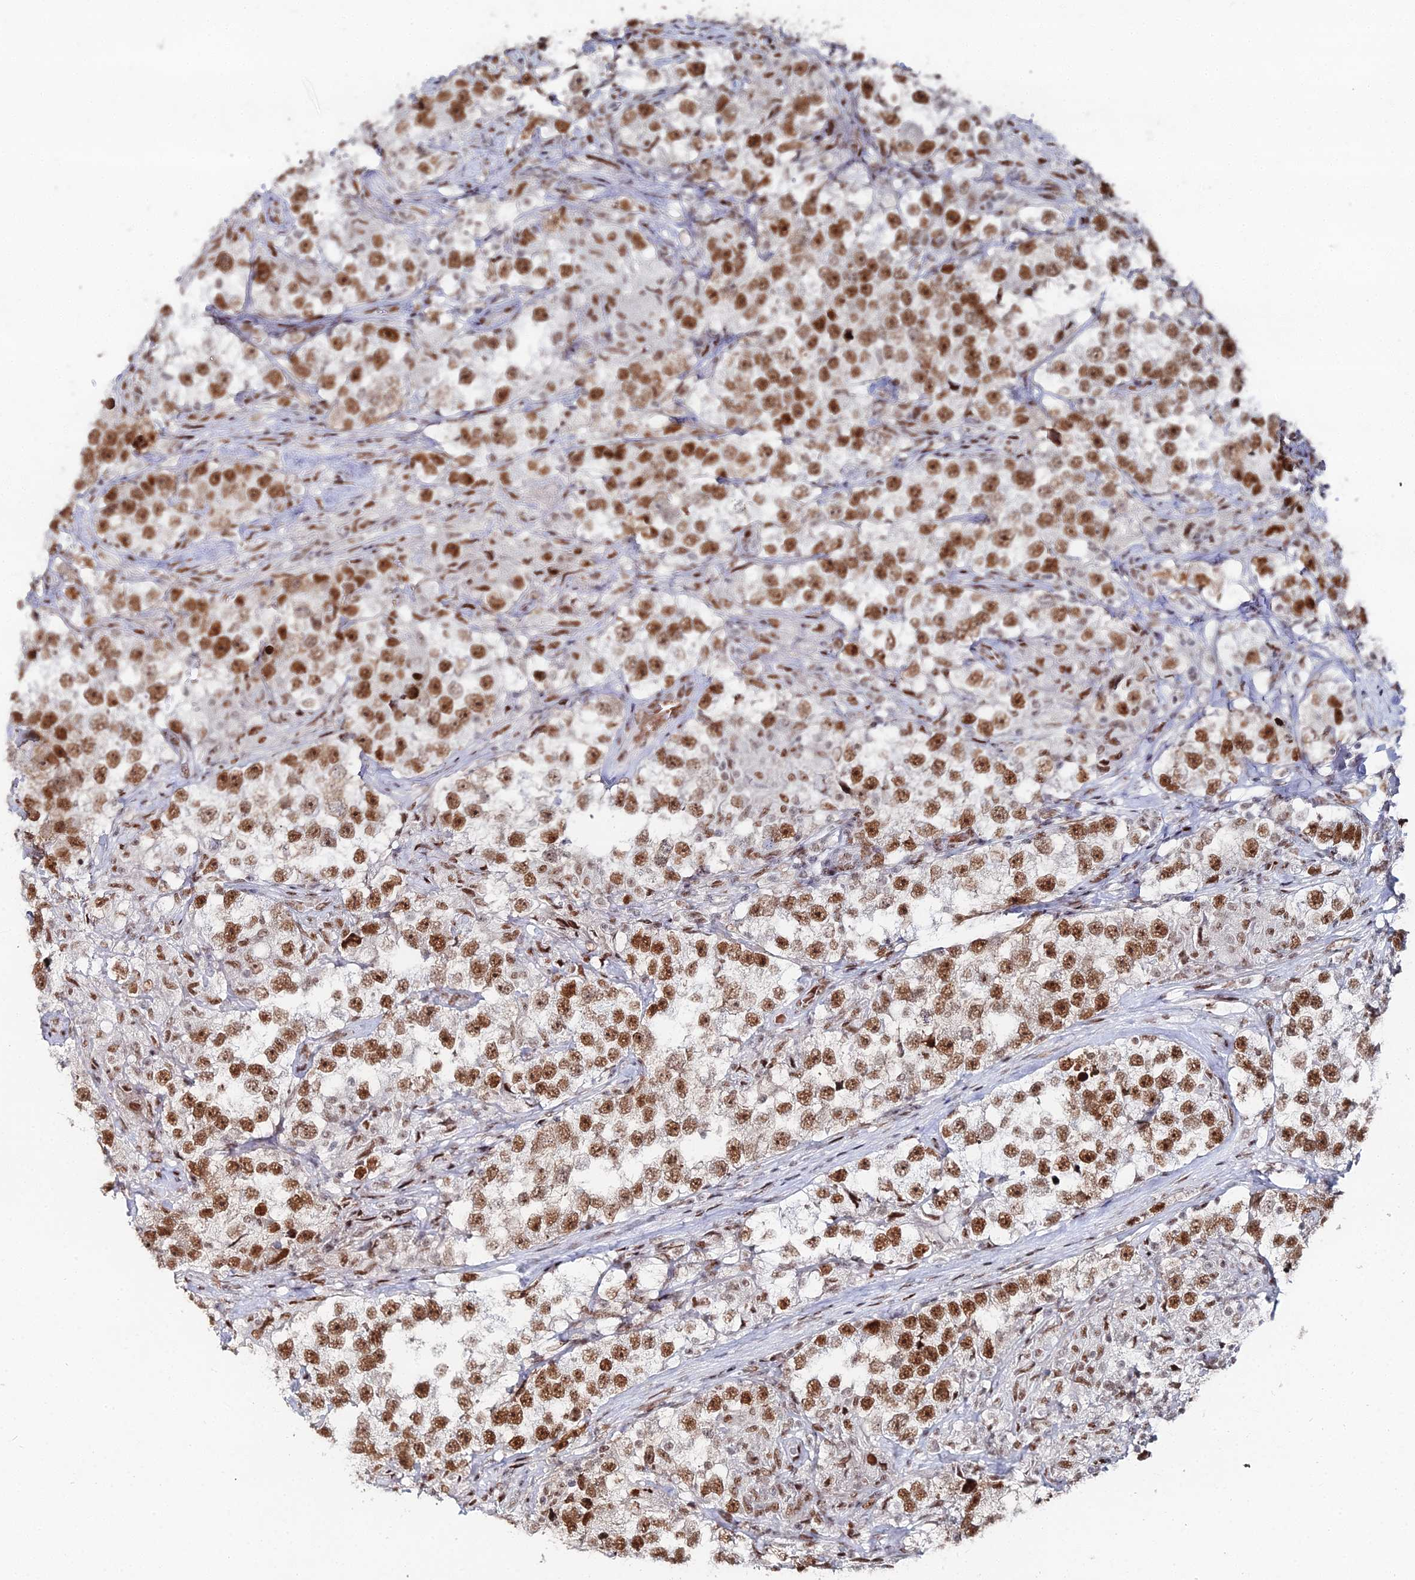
{"staining": {"intensity": "strong", "quantity": ">75%", "location": "nuclear"}, "tissue": "testis cancer", "cell_type": "Tumor cells", "image_type": "cancer", "snomed": [{"axis": "morphology", "description": "Seminoma, NOS"}, {"axis": "topography", "description": "Testis"}], "caption": "Human seminoma (testis) stained with a protein marker exhibits strong staining in tumor cells.", "gene": "GSC2", "patient": {"sex": "male", "age": 46}}